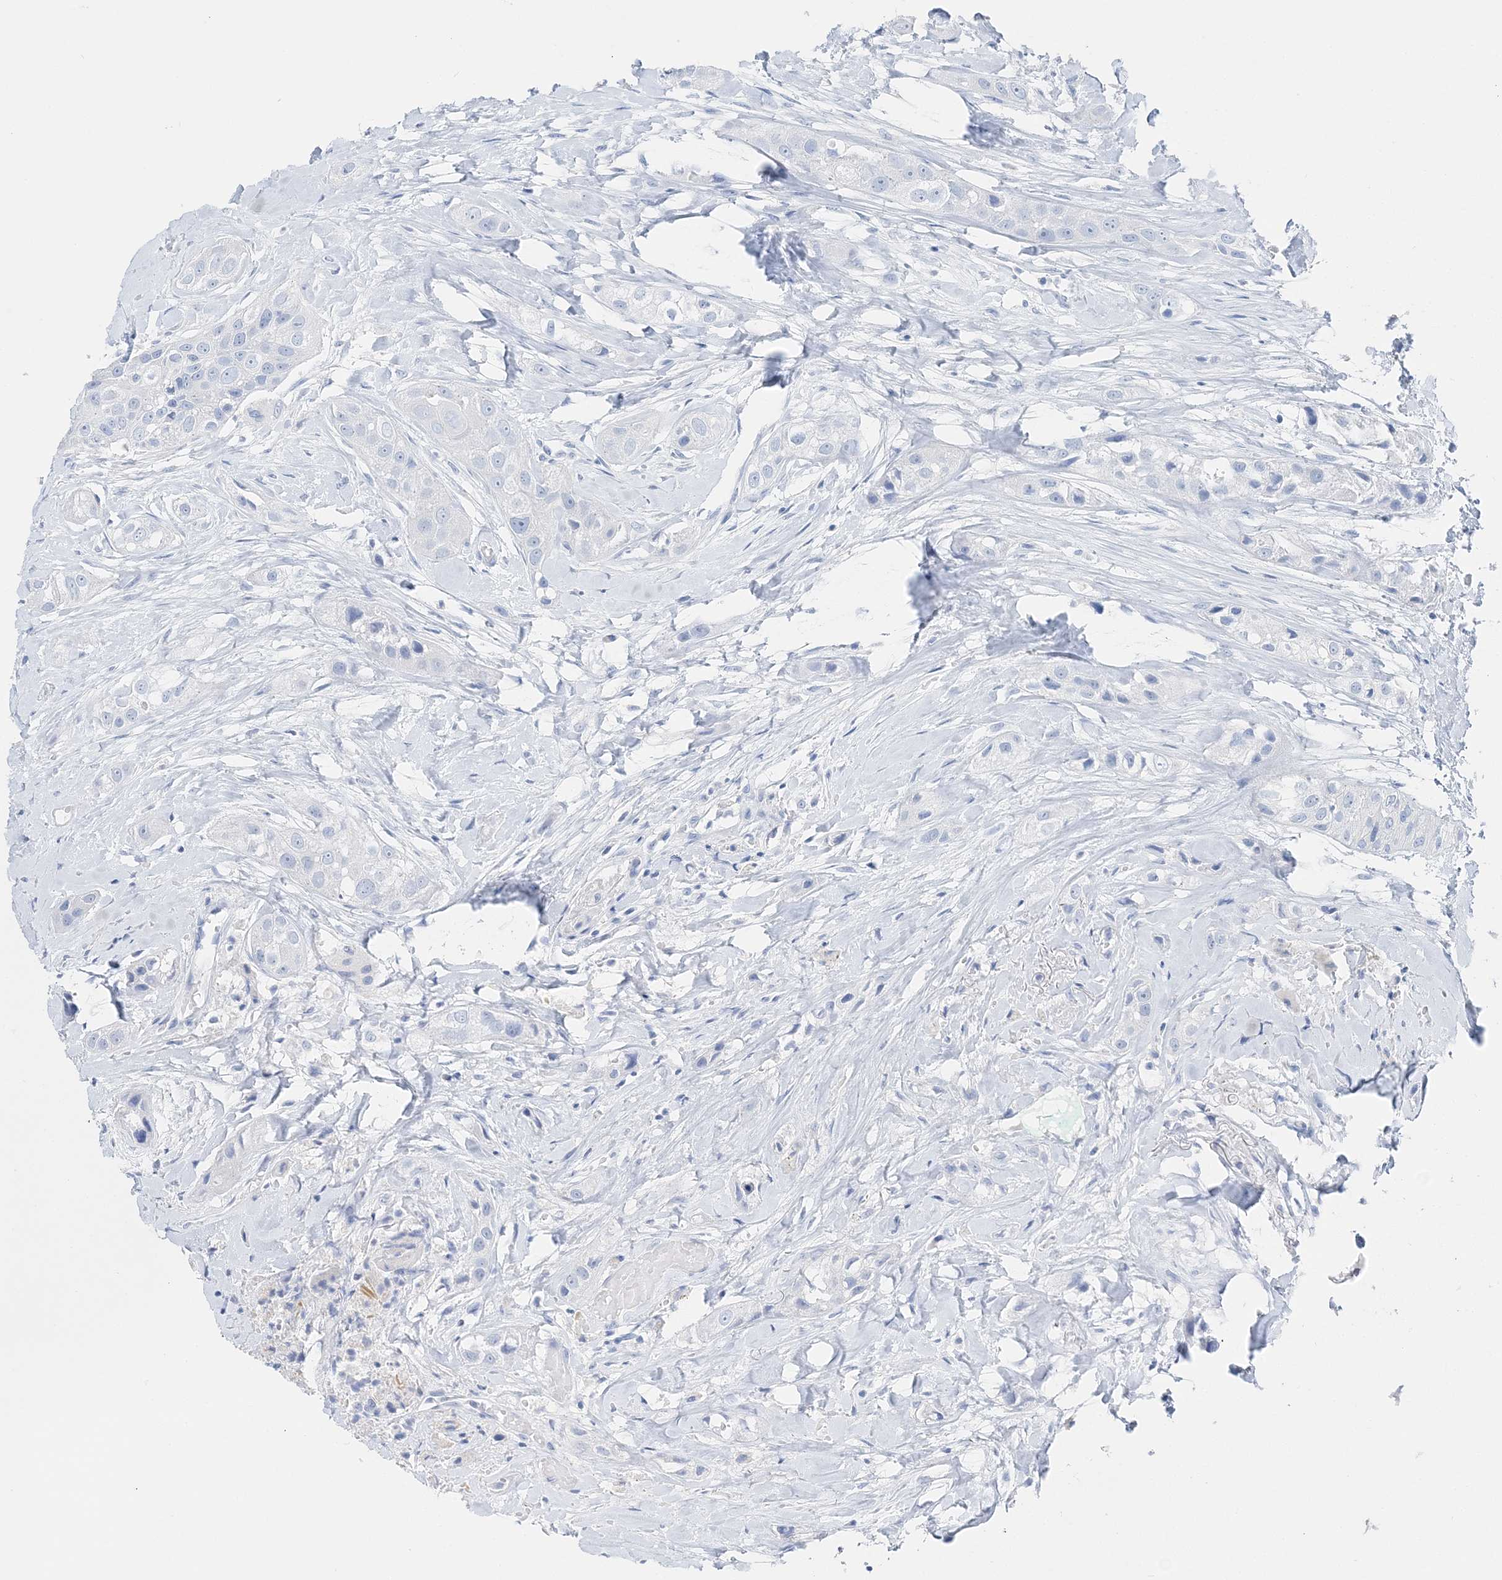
{"staining": {"intensity": "negative", "quantity": "none", "location": "none"}, "tissue": "head and neck cancer", "cell_type": "Tumor cells", "image_type": "cancer", "snomed": [{"axis": "morphology", "description": "Normal tissue, NOS"}, {"axis": "morphology", "description": "Squamous cell carcinoma, NOS"}, {"axis": "topography", "description": "Skeletal muscle"}, {"axis": "topography", "description": "Head-Neck"}], "caption": "There is no significant staining in tumor cells of squamous cell carcinoma (head and neck). The staining was performed using DAB (3,3'-diaminobenzidine) to visualize the protein expression in brown, while the nuclei were stained in blue with hematoxylin (Magnification: 20x).", "gene": "TSPYL6", "patient": {"sex": "male", "age": 51}}